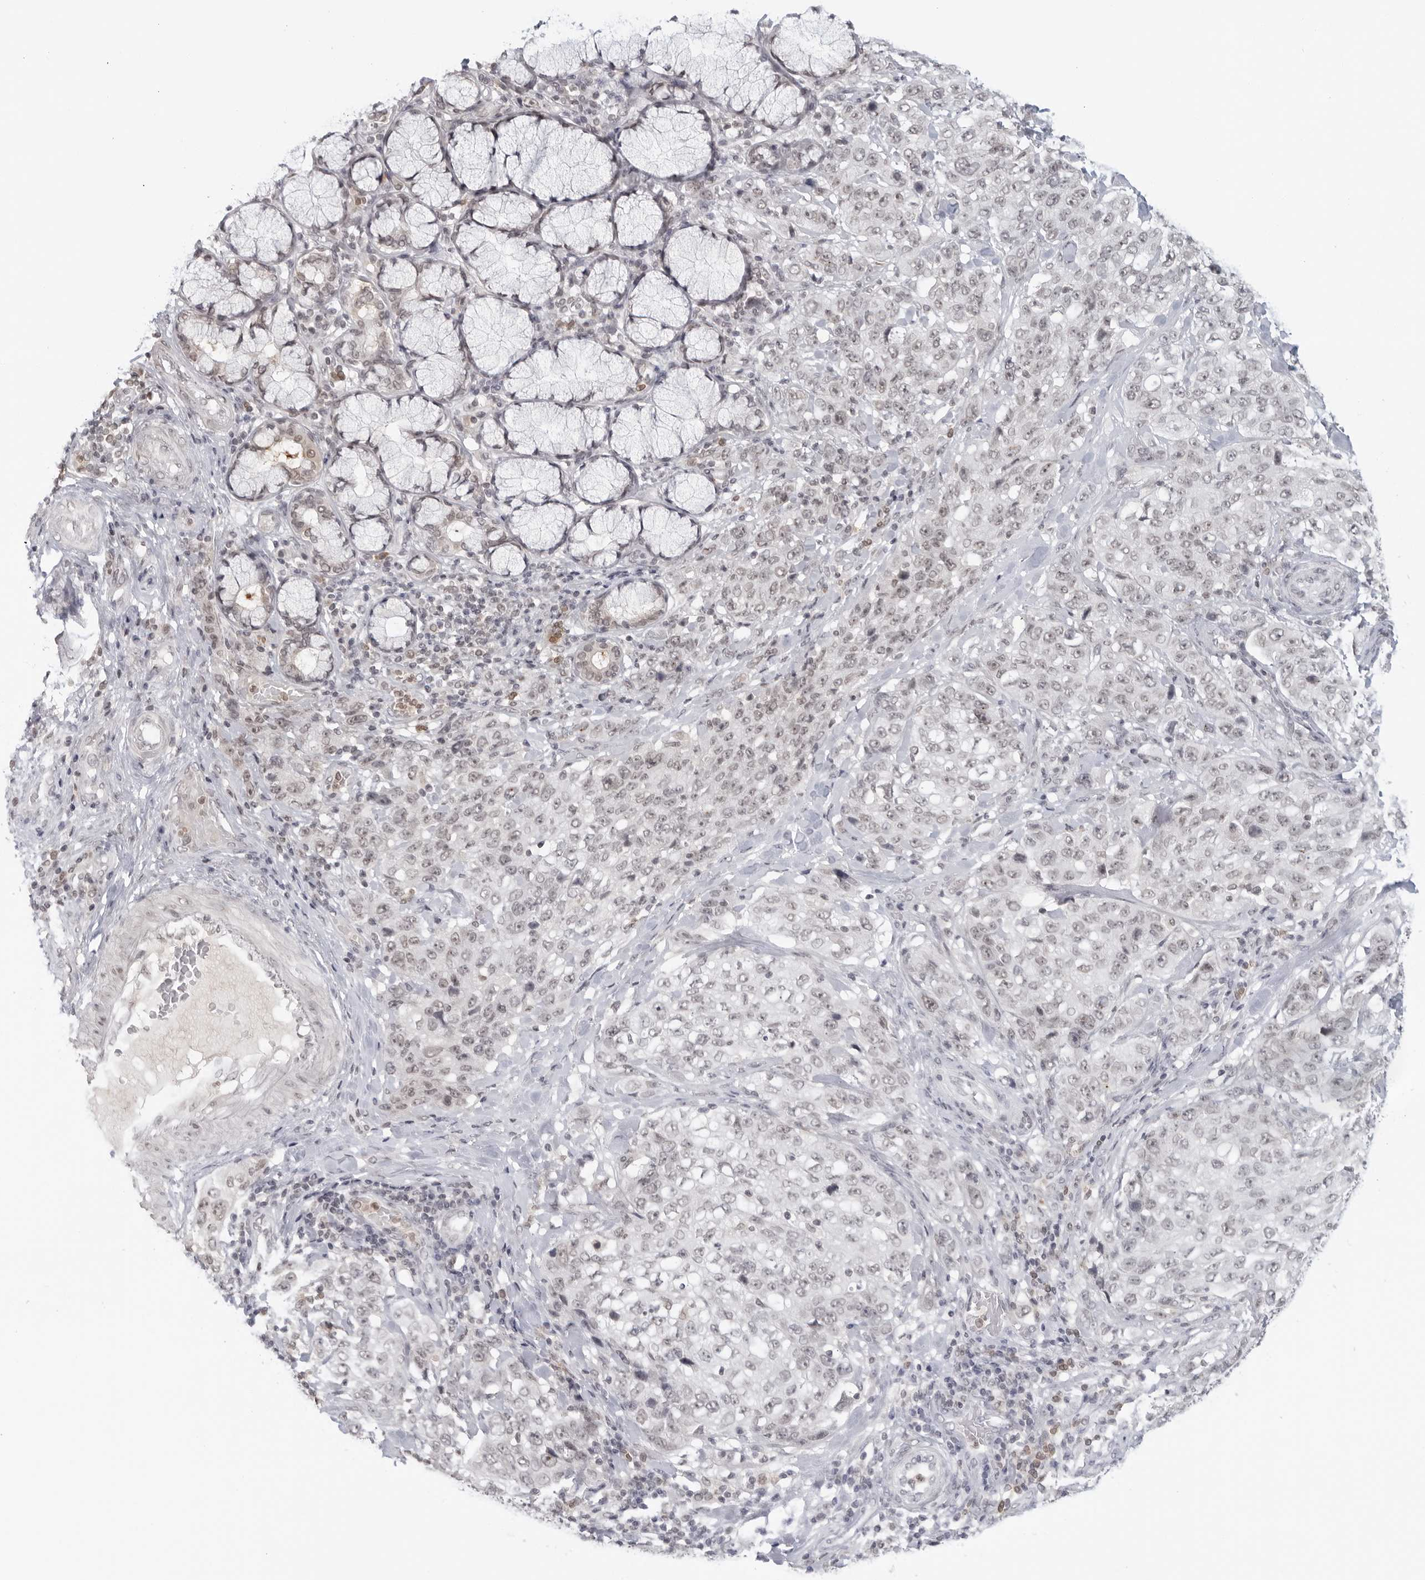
{"staining": {"intensity": "weak", "quantity": "<25%", "location": "nuclear"}, "tissue": "stomach cancer", "cell_type": "Tumor cells", "image_type": "cancer", "snomed": [{"axis": "morphology", "description": "Adenocarcinoma, NOS"}, {"axis": "topography", "description": "Stomach"}], "caption": "Image shows no significant protein positivity in tumor cells of stomach adenocarcinoma.", "gene": "RAB11FIP3", "patient": {"sex": "male", "age": 48}}